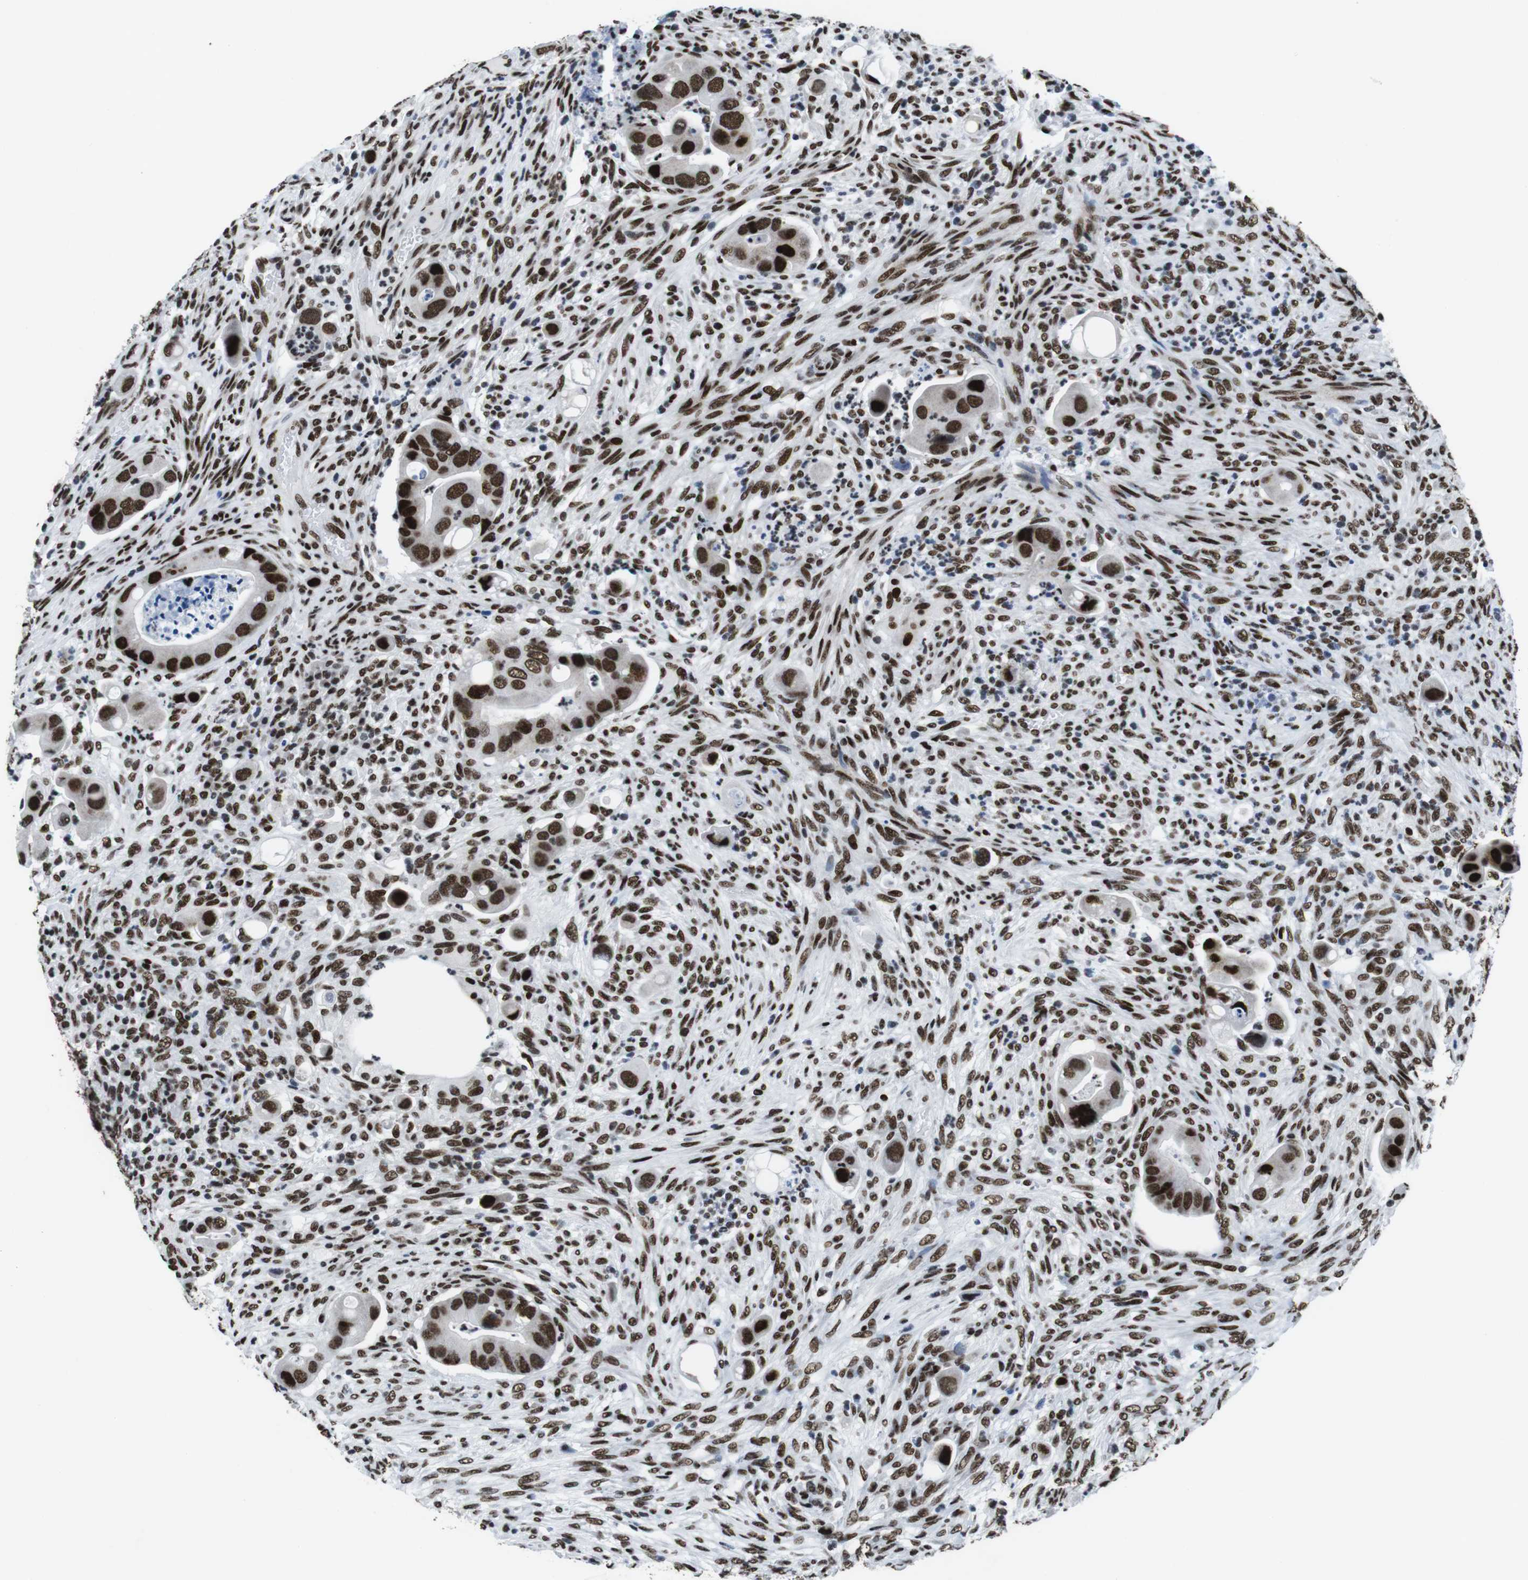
{"staining": {"intensity": "strong", "quantity": ">75%", "location": "nuclear"}, "tissue": "colorectal cancer", "cell_type": "Tumor cells", "image_type": "cancer", "snomed": [{"axis": "morphology", "description": "Adenocarcinoma, NOS"}, {"axis": "topography", "description": "Rectum"}], "caption": "IHC (DAB) staining of human adenocarcinoma (colorectal) exhibits strong nuclear protein positivity in about >75% of tumor cells. Nuclei are stained in blue.", "gene": "CITED2", "patient": {"sex": "female", "age": 57}}